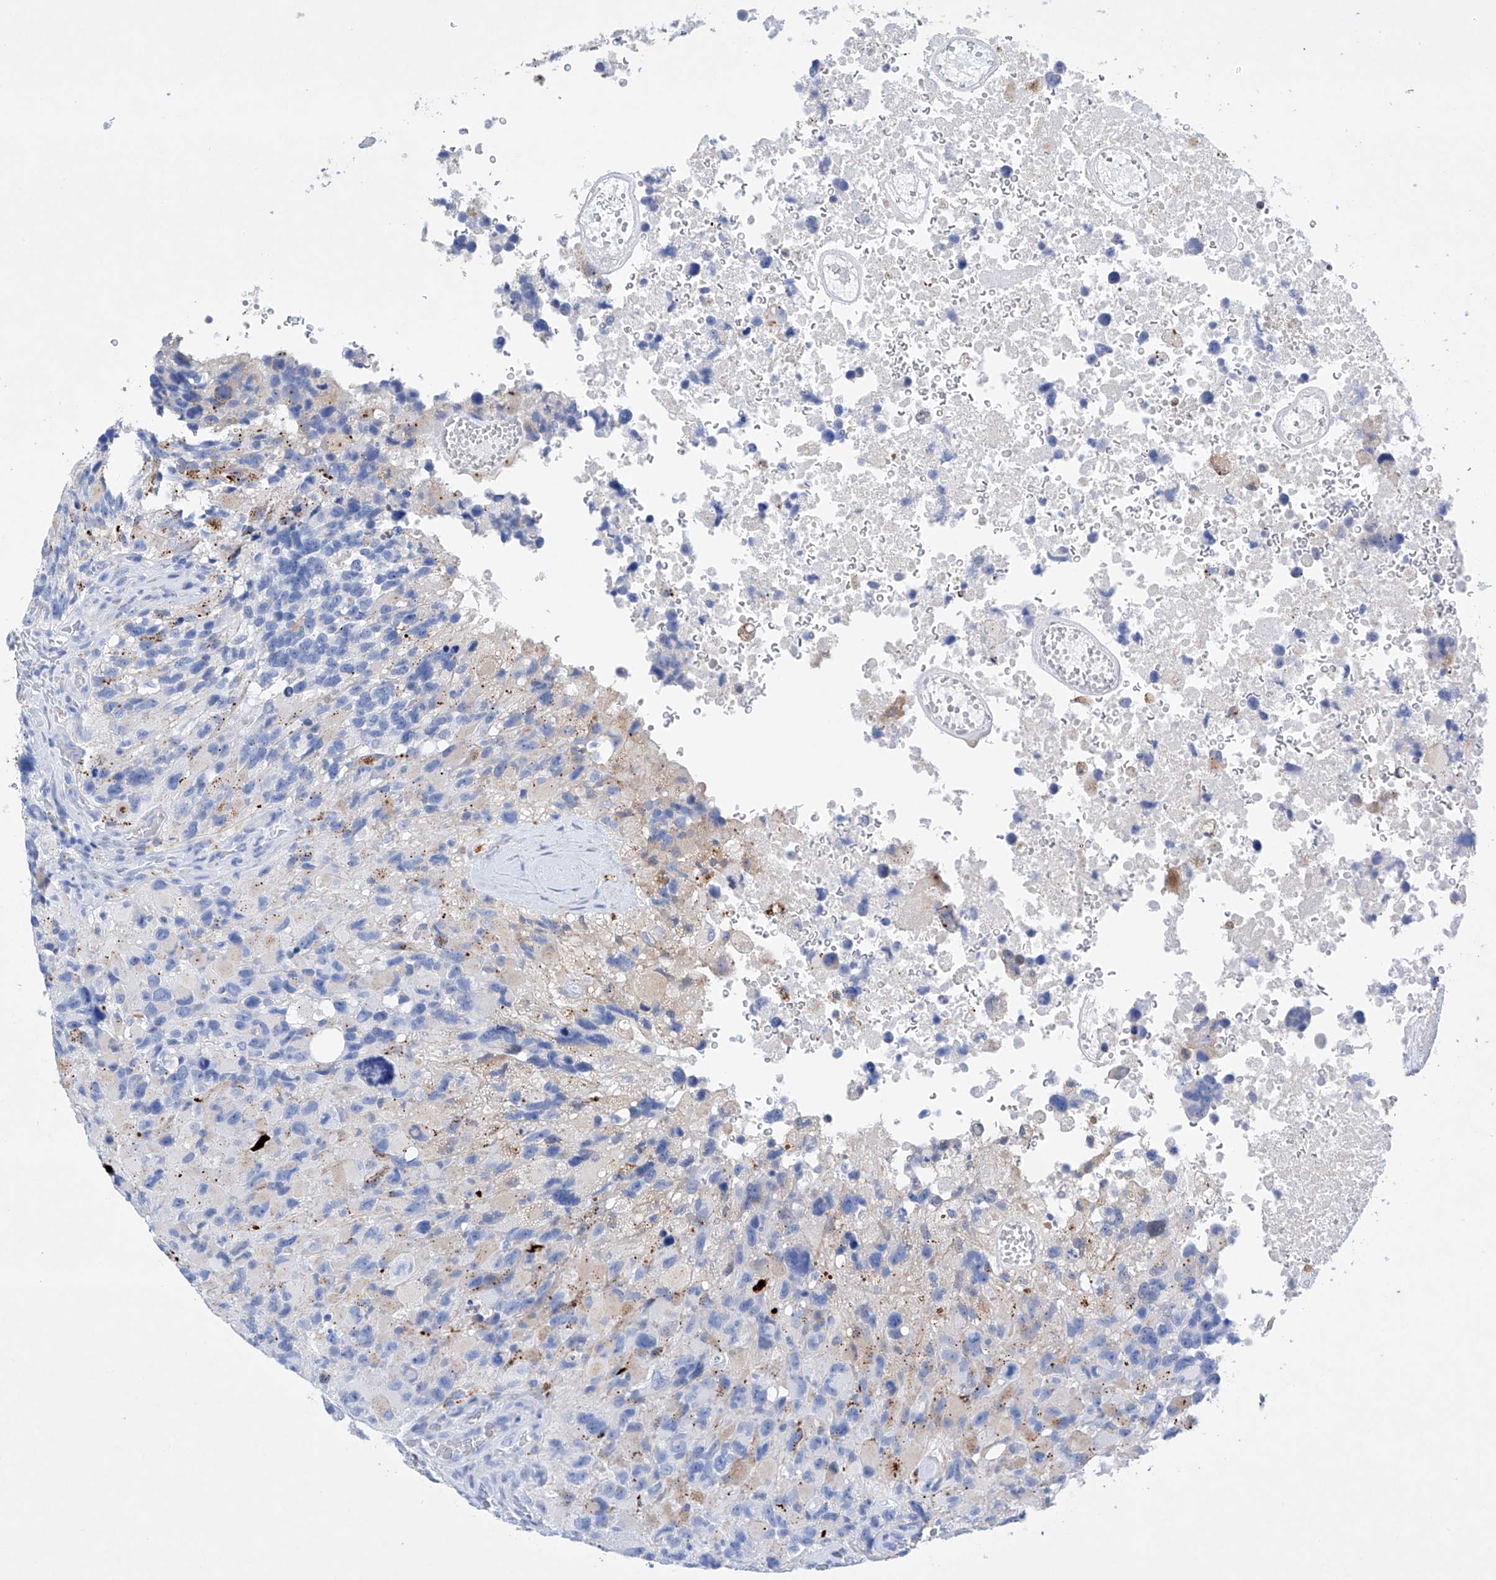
{"staining": {"intensity": "negative", "quantity": "none", "location": "none"}, "tissue": "glioma", "cell_type": "Tumor cells", "image_type": "cancer", "snomed": [{"axis": "morphology", "description": "Glioma, malignant, High grade"}, {"axis": "topography", "description": "Brain"}], "caption": "Micrograph shows no protein staining in tumor cells of glioma tissue.", "gene": "LURAP1", "patient": {"sex": "male", "age": 69}}